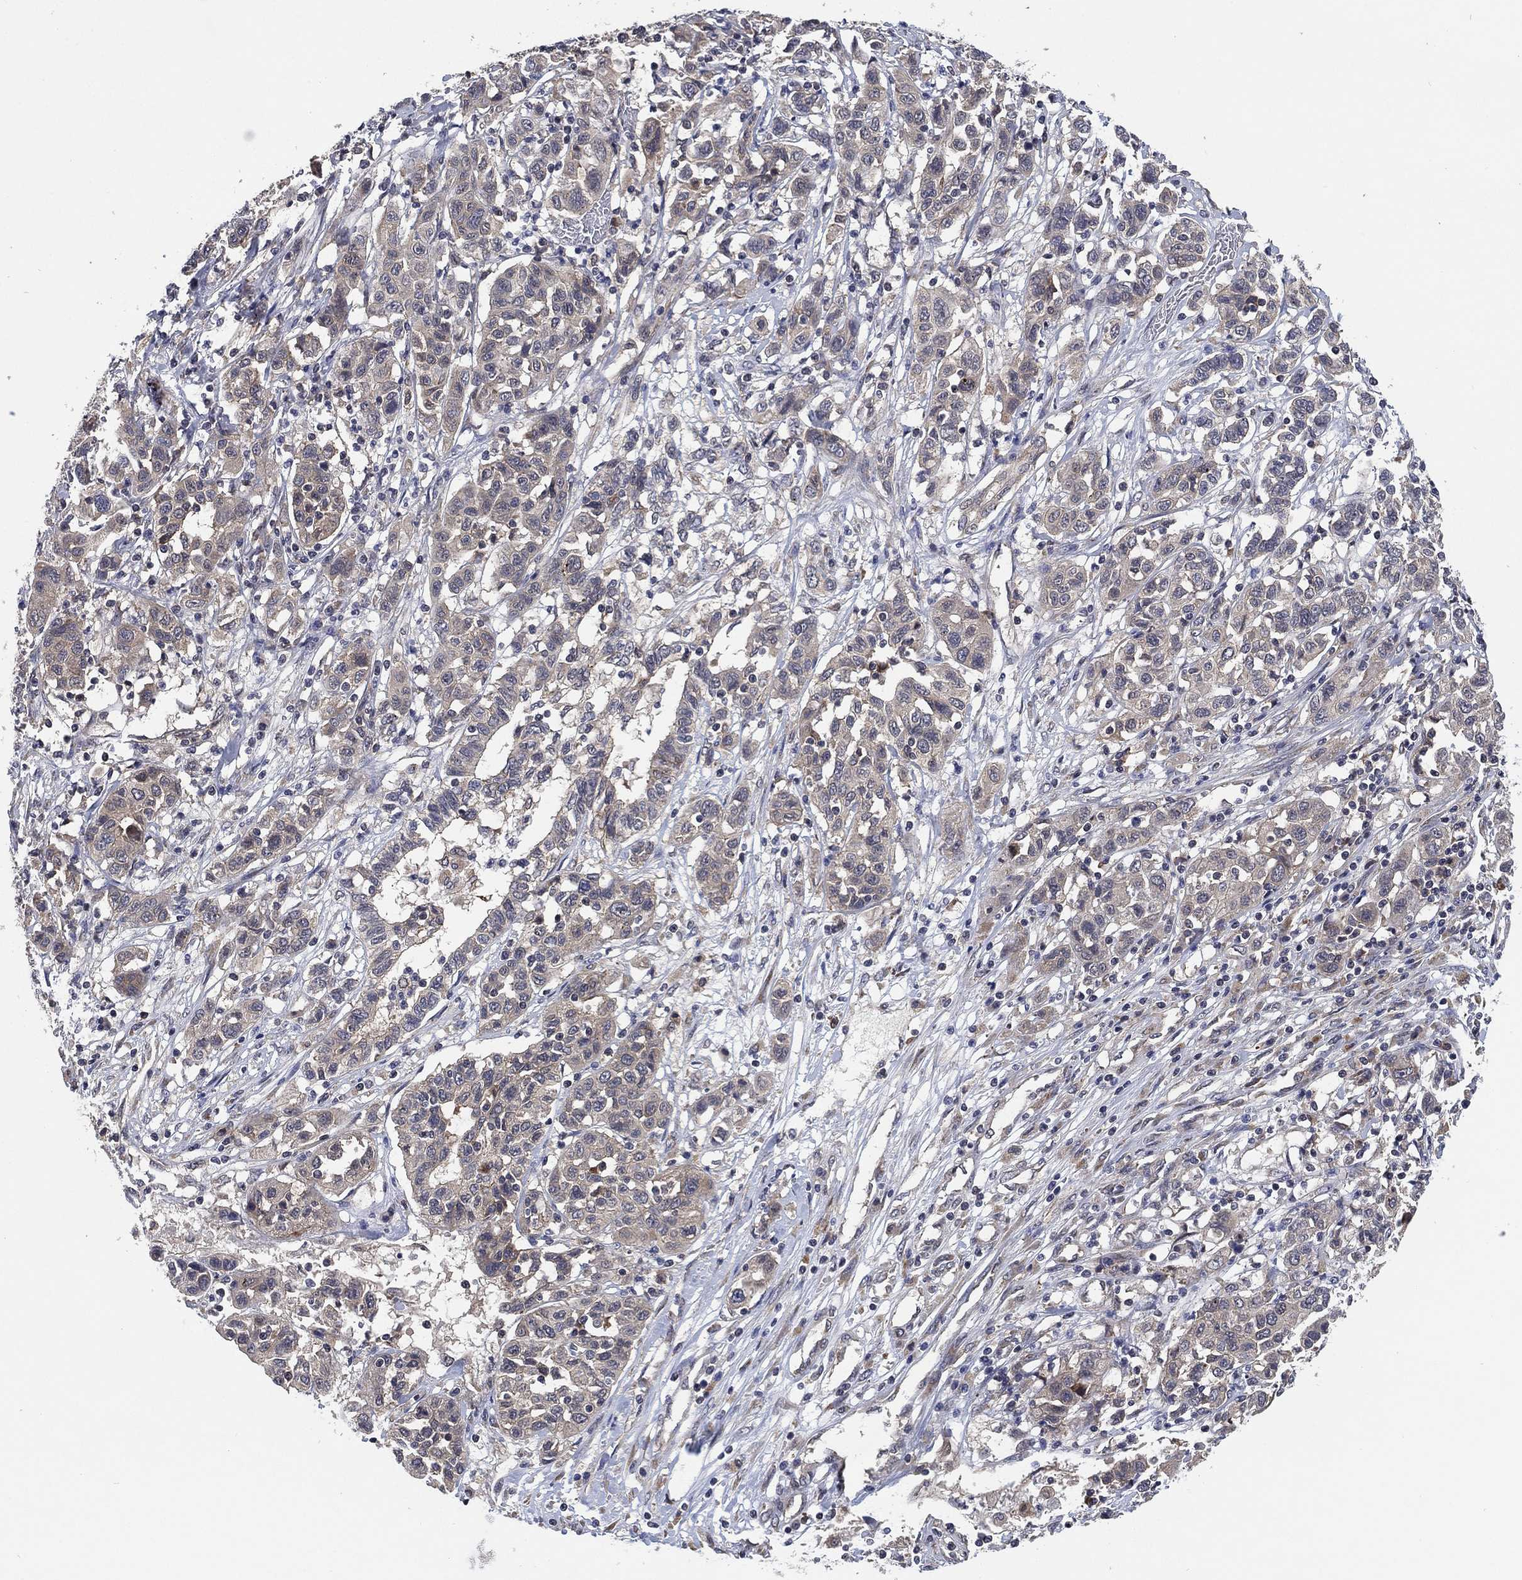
{"staining": {"intensity": "negative", "quantity": "none", "location": "none"}, "tissue": "liver cancer", "cell_type": "Tumor cells", "image_type": "cancer", "snomed": [{"axis": "morphology", "description": "Adenocarcinoma, NOS"}, {"axis": "morphology", "description": "Cholangiocarcinoma"}, {"axis": "topography", "description": "Liver"}], "caption": "Tumor cells are negative for protein expression in human cholangiocarcinoma (liver).", "gene": "SELENOO", "patient": {"sex": "male", "age": 64}}